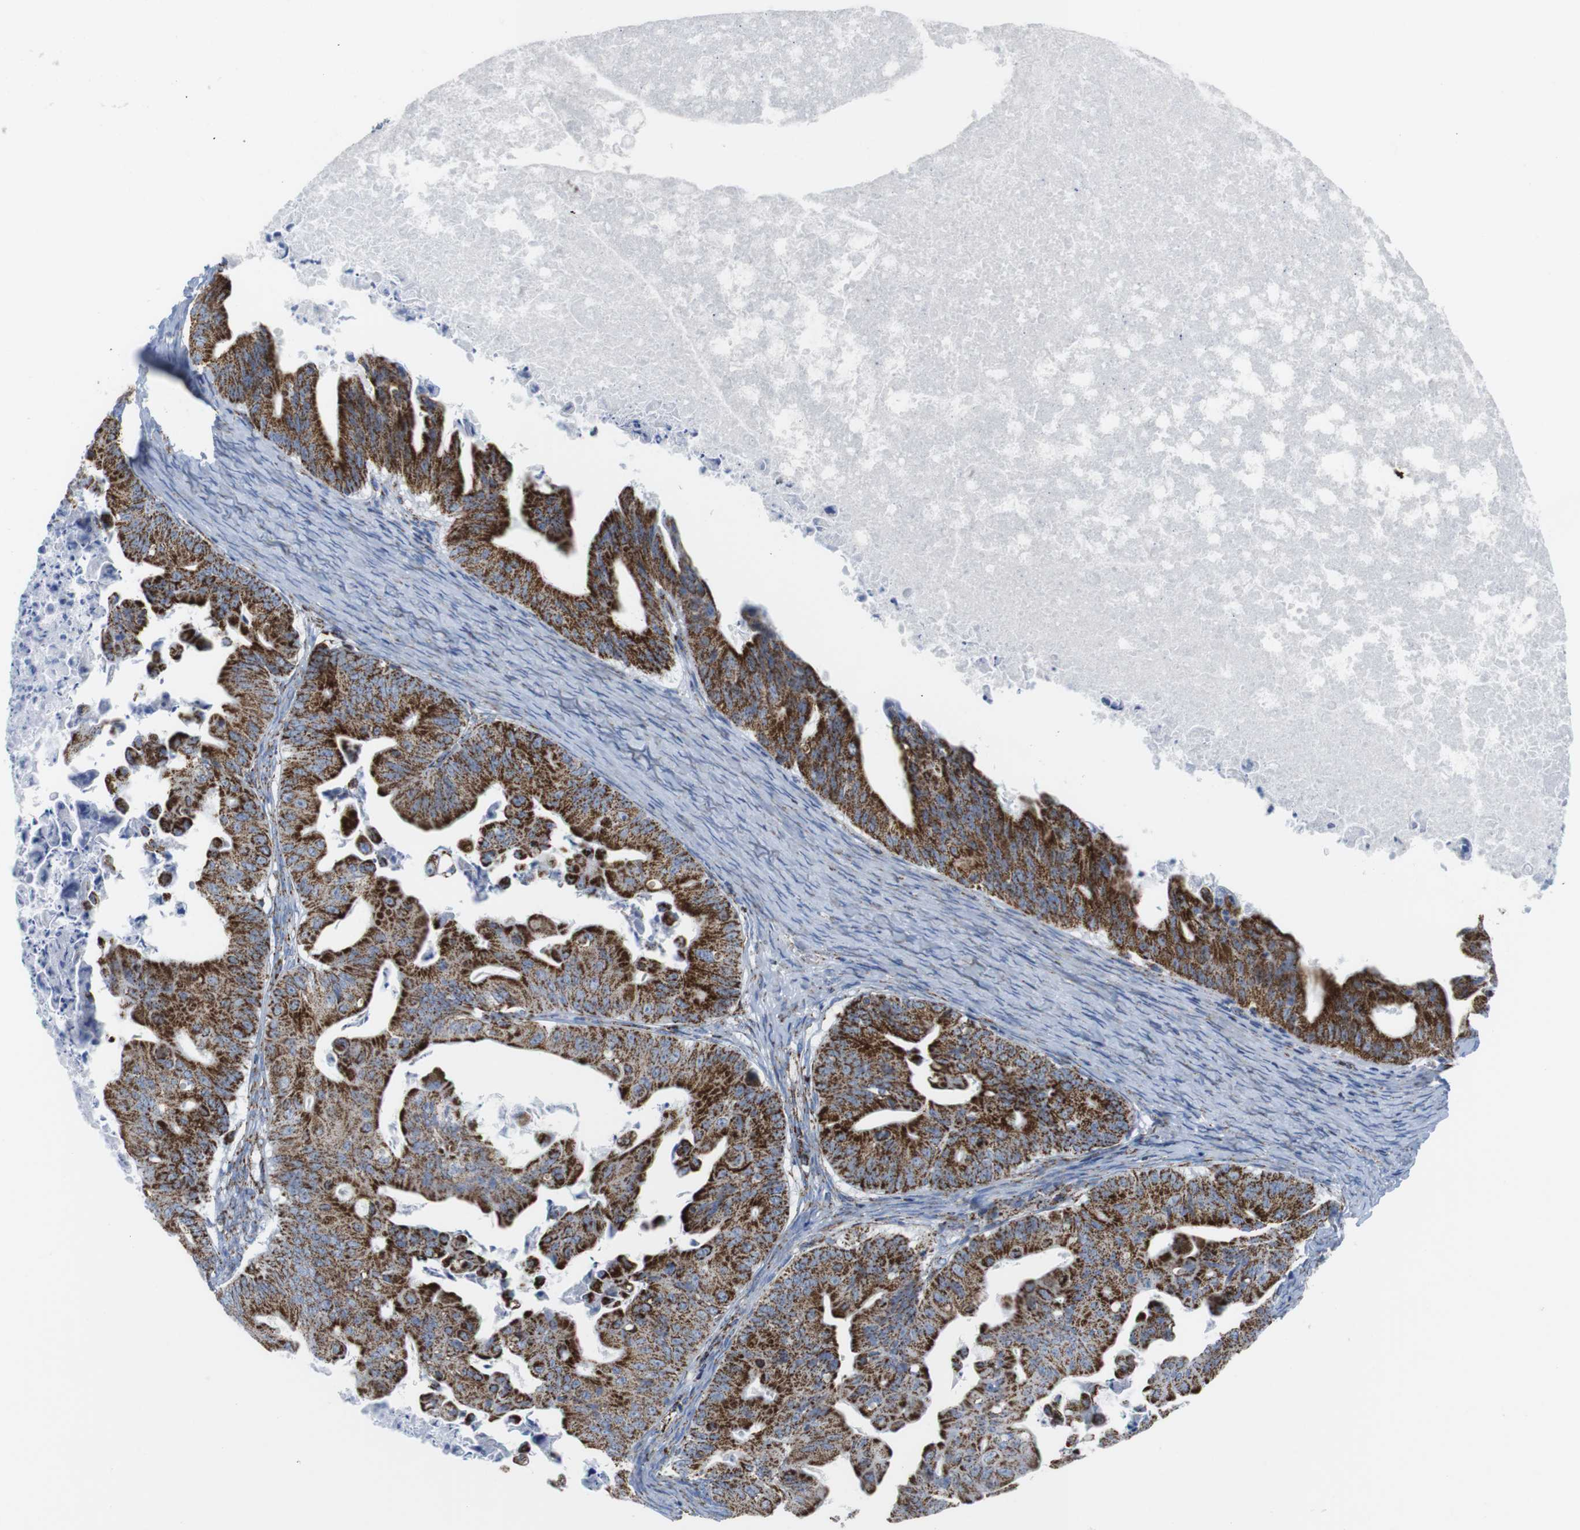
{"staining": {"intensity": "strong", "quantity": ">75%", "location": "cytoplasmic/membranous"}, "tissue": "ovarian cancer", "cell_type": "Tumor cells", "image_type": "cancer", "snomed": [{"axis": "morphology", "description": "Cystadenocarcinoma, mucinous, NOS"}, {"axis": "topography", "description": "Ovary"}], "caption": "Protein staining displays strong cytoplasmic/membranous staining in approximately >75% of tumor cells in mucinous cystadenocarcinoma (ovarian).", "gene": "ATP5PO", "patient": {"sex": "female", "age": 37}}